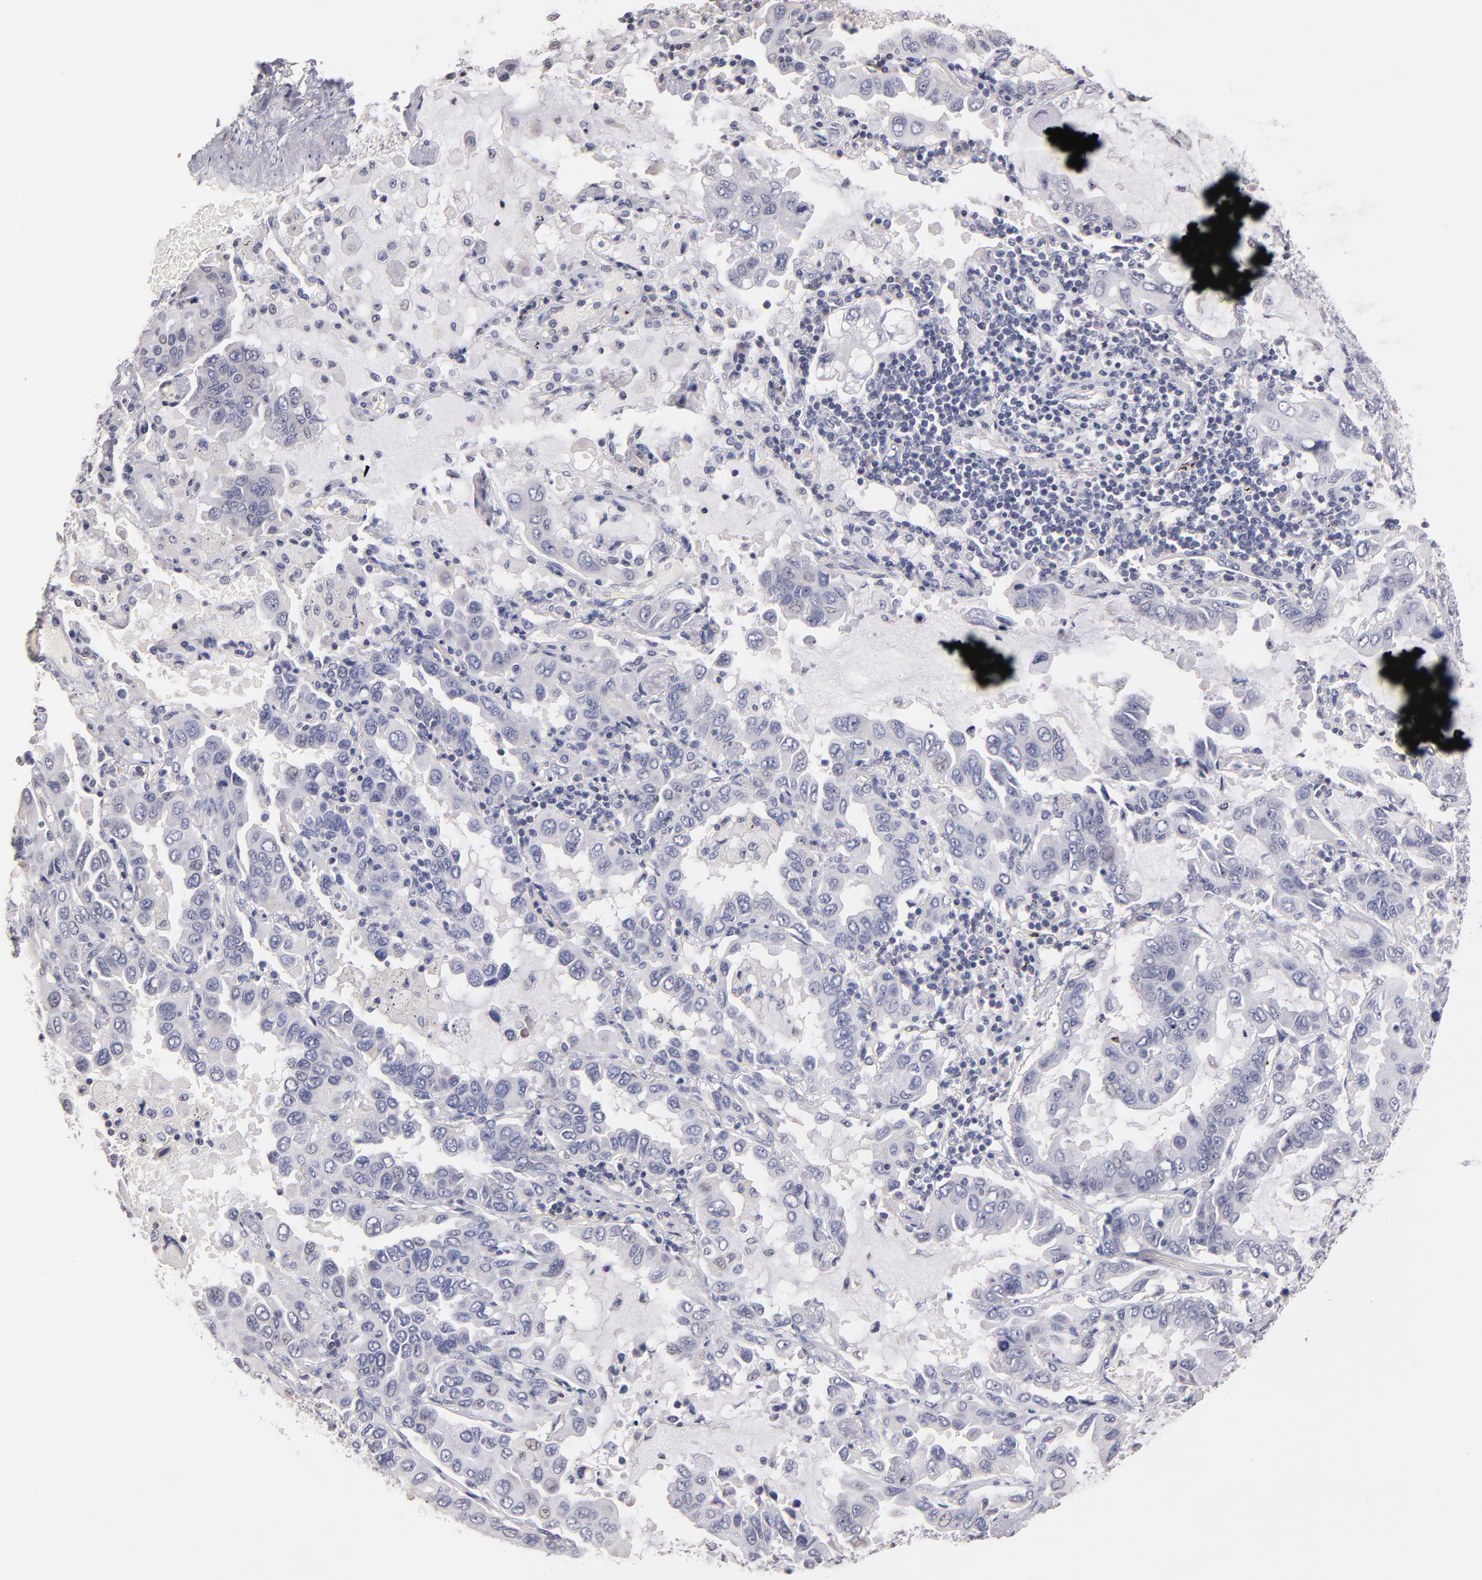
{"staining": {"intensity": "negative", "quantity": "none", "location": "none"}, "tissue": "lung cancer", "cell_type": "Tumor cells", "image_type": "cancer", "snomed": [{"axis": "morphology", "description": "Adenocarcinoma, NOS"}, {"axis": "topography", "description": "Lung"}], "caption": "Lung cancer was stained to show a protein in brown. There is no significant positivity in tumor cells.", "gene": "SOX10", "patient": {"sex": "male", "age": 64}}